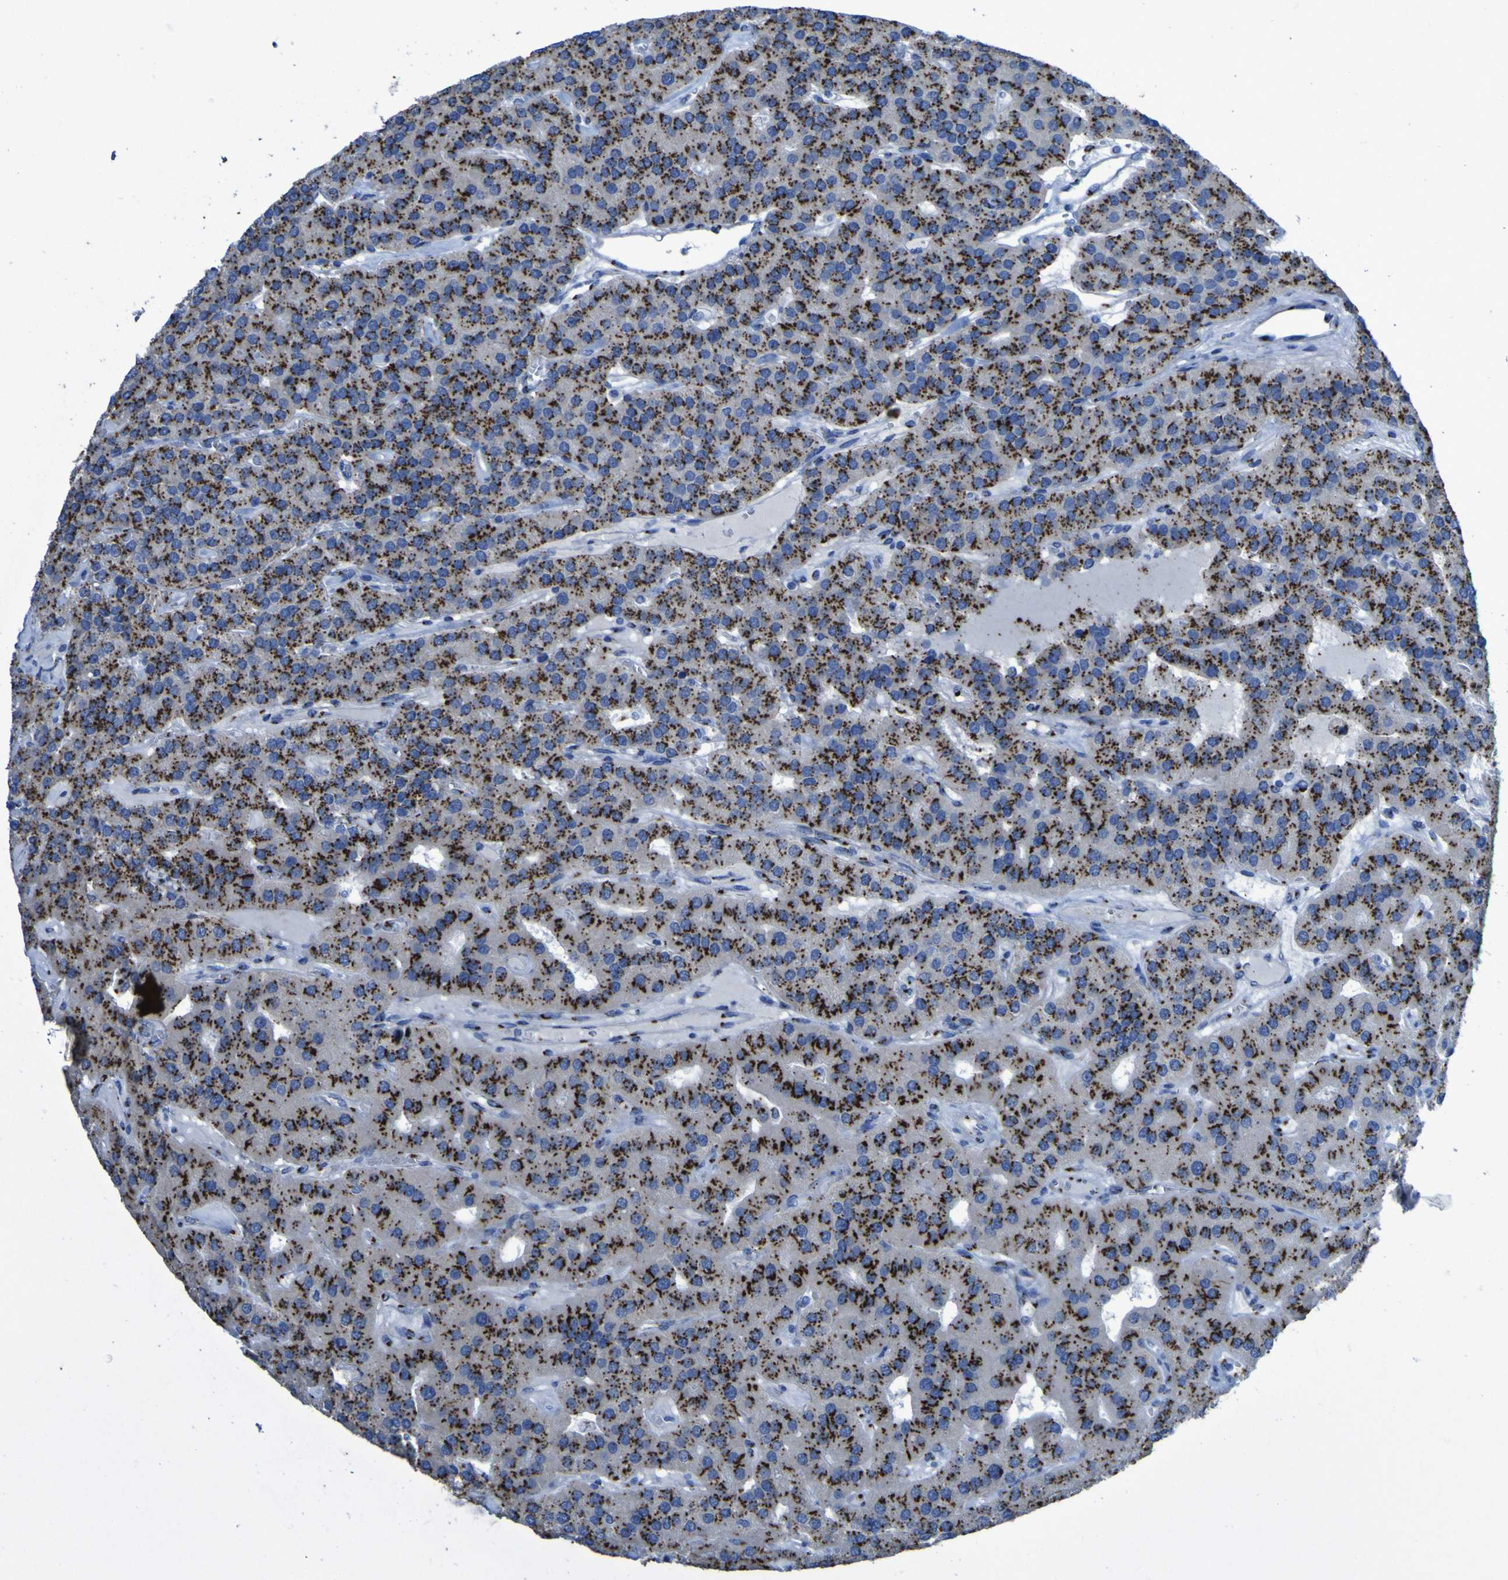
{"staining": {"intensity": "strong", "quantity": ">75%", "location": "cytoplasmic/membranous"}, "tissue": "parathyroid gland", "cell_type": "Glandular cells", "image_type": "normal", "snomed": [{"axis": "morphology", "description": "Normal tissue, NOS"}, {"axis": "morphology", "description": "Adenoma, NOS"}, {"axis": "topography", "description": "Parathyroid gland"}], "caption": "A high amount of strong cytoplasmic/membranous positivity is present in approximately >75% of glandular cells in benign parathyroid gland.", "gene": "GOLM1", "patient": {"sex": "female", "age": 86}}